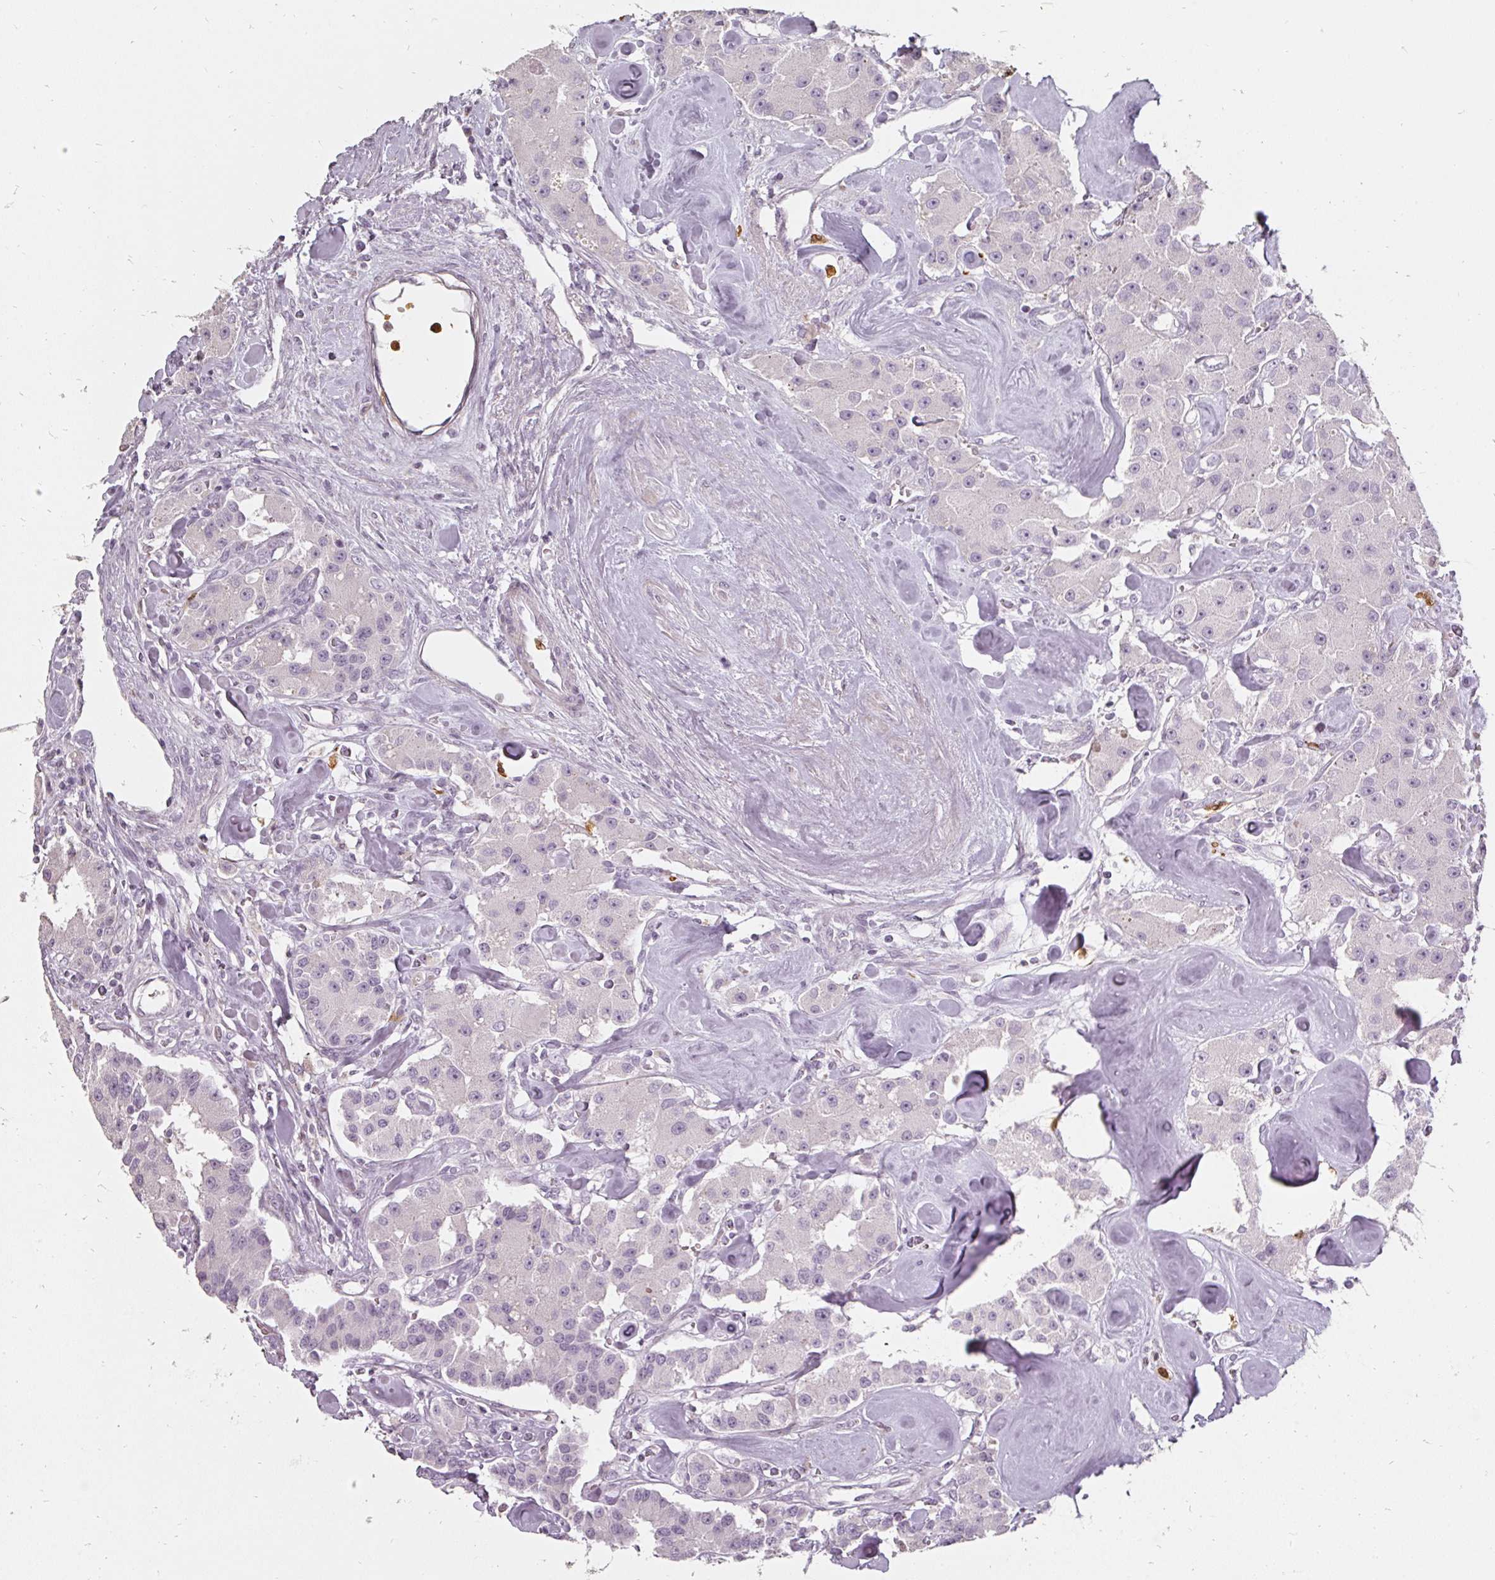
{"staining": {"intensity": "negative", "quantity": "none", "location": "none"}, "tissue": "carcinoid", "cell_type": "Tumor cells", "image_type": "cancer", "snomed": [{"axis": "morphology", "description": "Carcinoid, malignant, NOS"}, {"axis": "topography", "description": "Pancreas"}], "caption": "Tumor cells show no significant protein staining in carcinoid (malignant).", "gene": "BIK", "patient": {"sex": "male", "age": 41}}